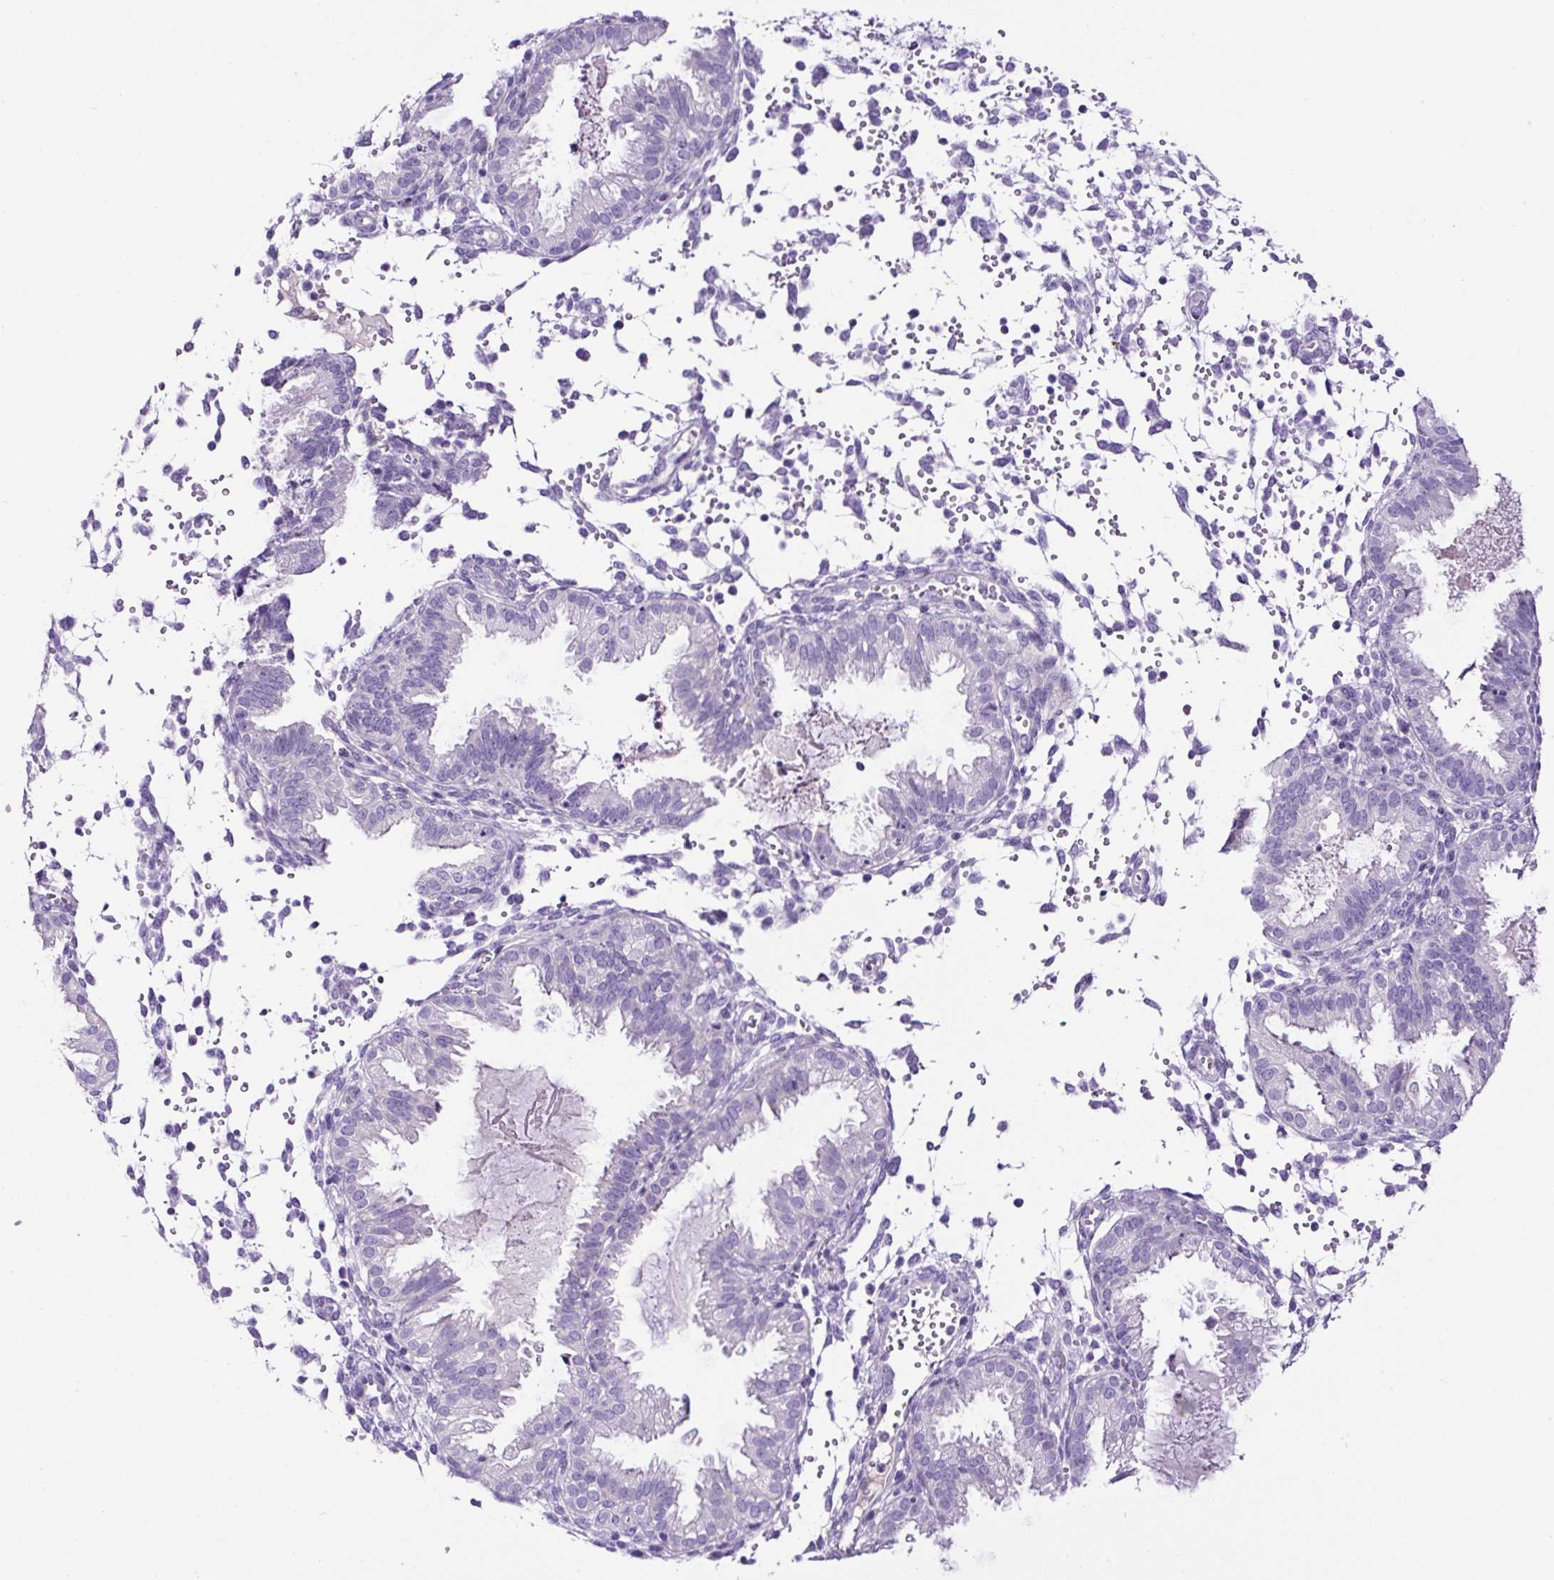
{"staining": {"intensity": "negative", "quantity": "none", "location": "none"}, "tissue": "endometrium", "cell_type": "Cells in endometrial stroma", "image_type": "normal", "snomed": [{"axis": "morphology", "description": "Normal tissue, NOS"}, {"axis": "topography", "description": "Endometrium"}], "caption": "Cells in endometrial stroma show no significant protein positivity in unremarkable endometrium.", "gene": "SP8", "patient": {"sex": "female", "age": 33}}